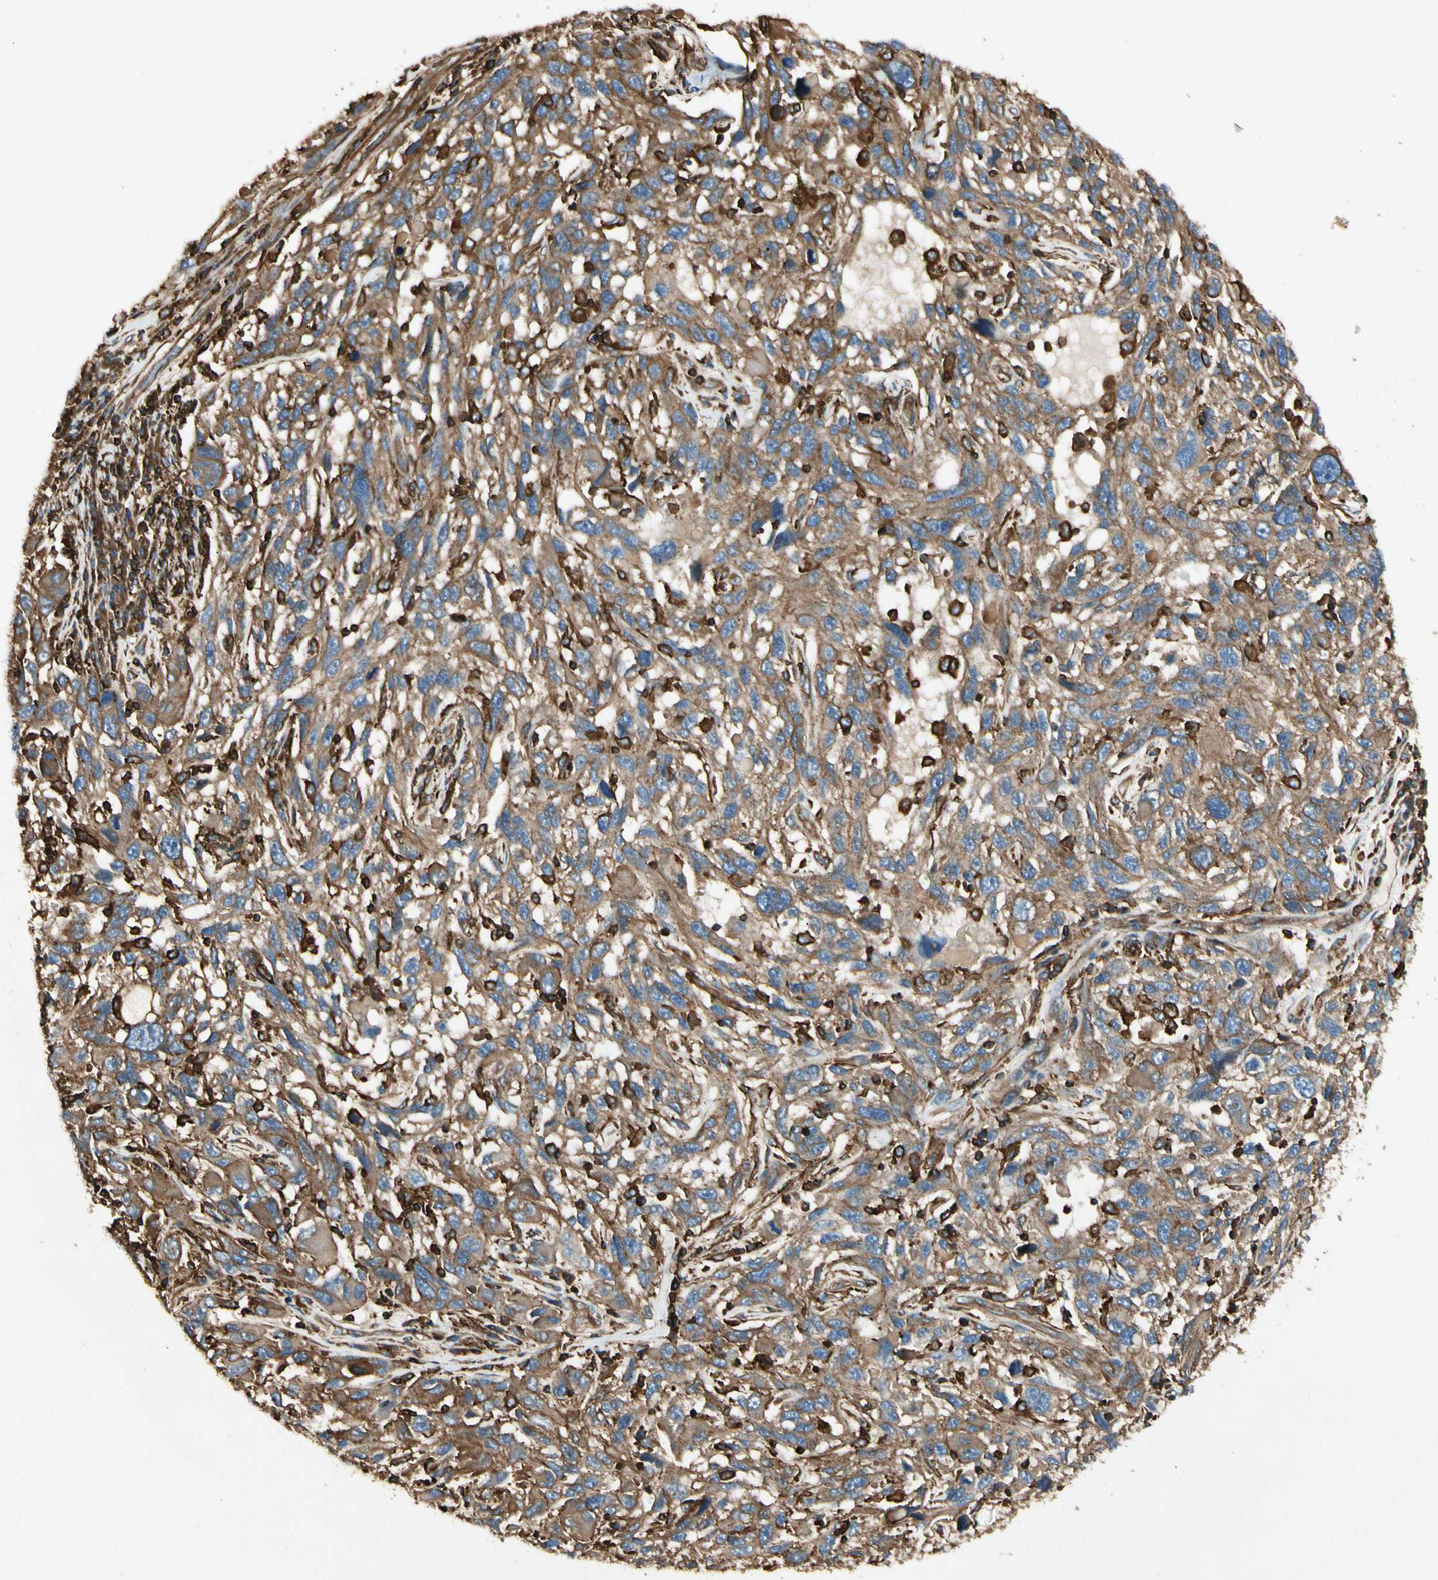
{"staining": {"intensity": "moderate", "quantity": ">75%", "location": "cytoplasmic/membranous"}, "tissue": "melanoma", "cell_type": "Tumor cells", "image_type": "cancer", "snomed": [{"axis": "morphology", "description": "Malignant melanoma, NOS"}, {"axis": "topography", "description": "Skin"}], "caption": "Melanoma tissue demonstrates moderate cytoplasmic/membranous expression in about >75% of tumor cells, visualized by immunohistochemistry.", "gene": "ARPC2", "patient": {"sex": "male", "age": 53}}